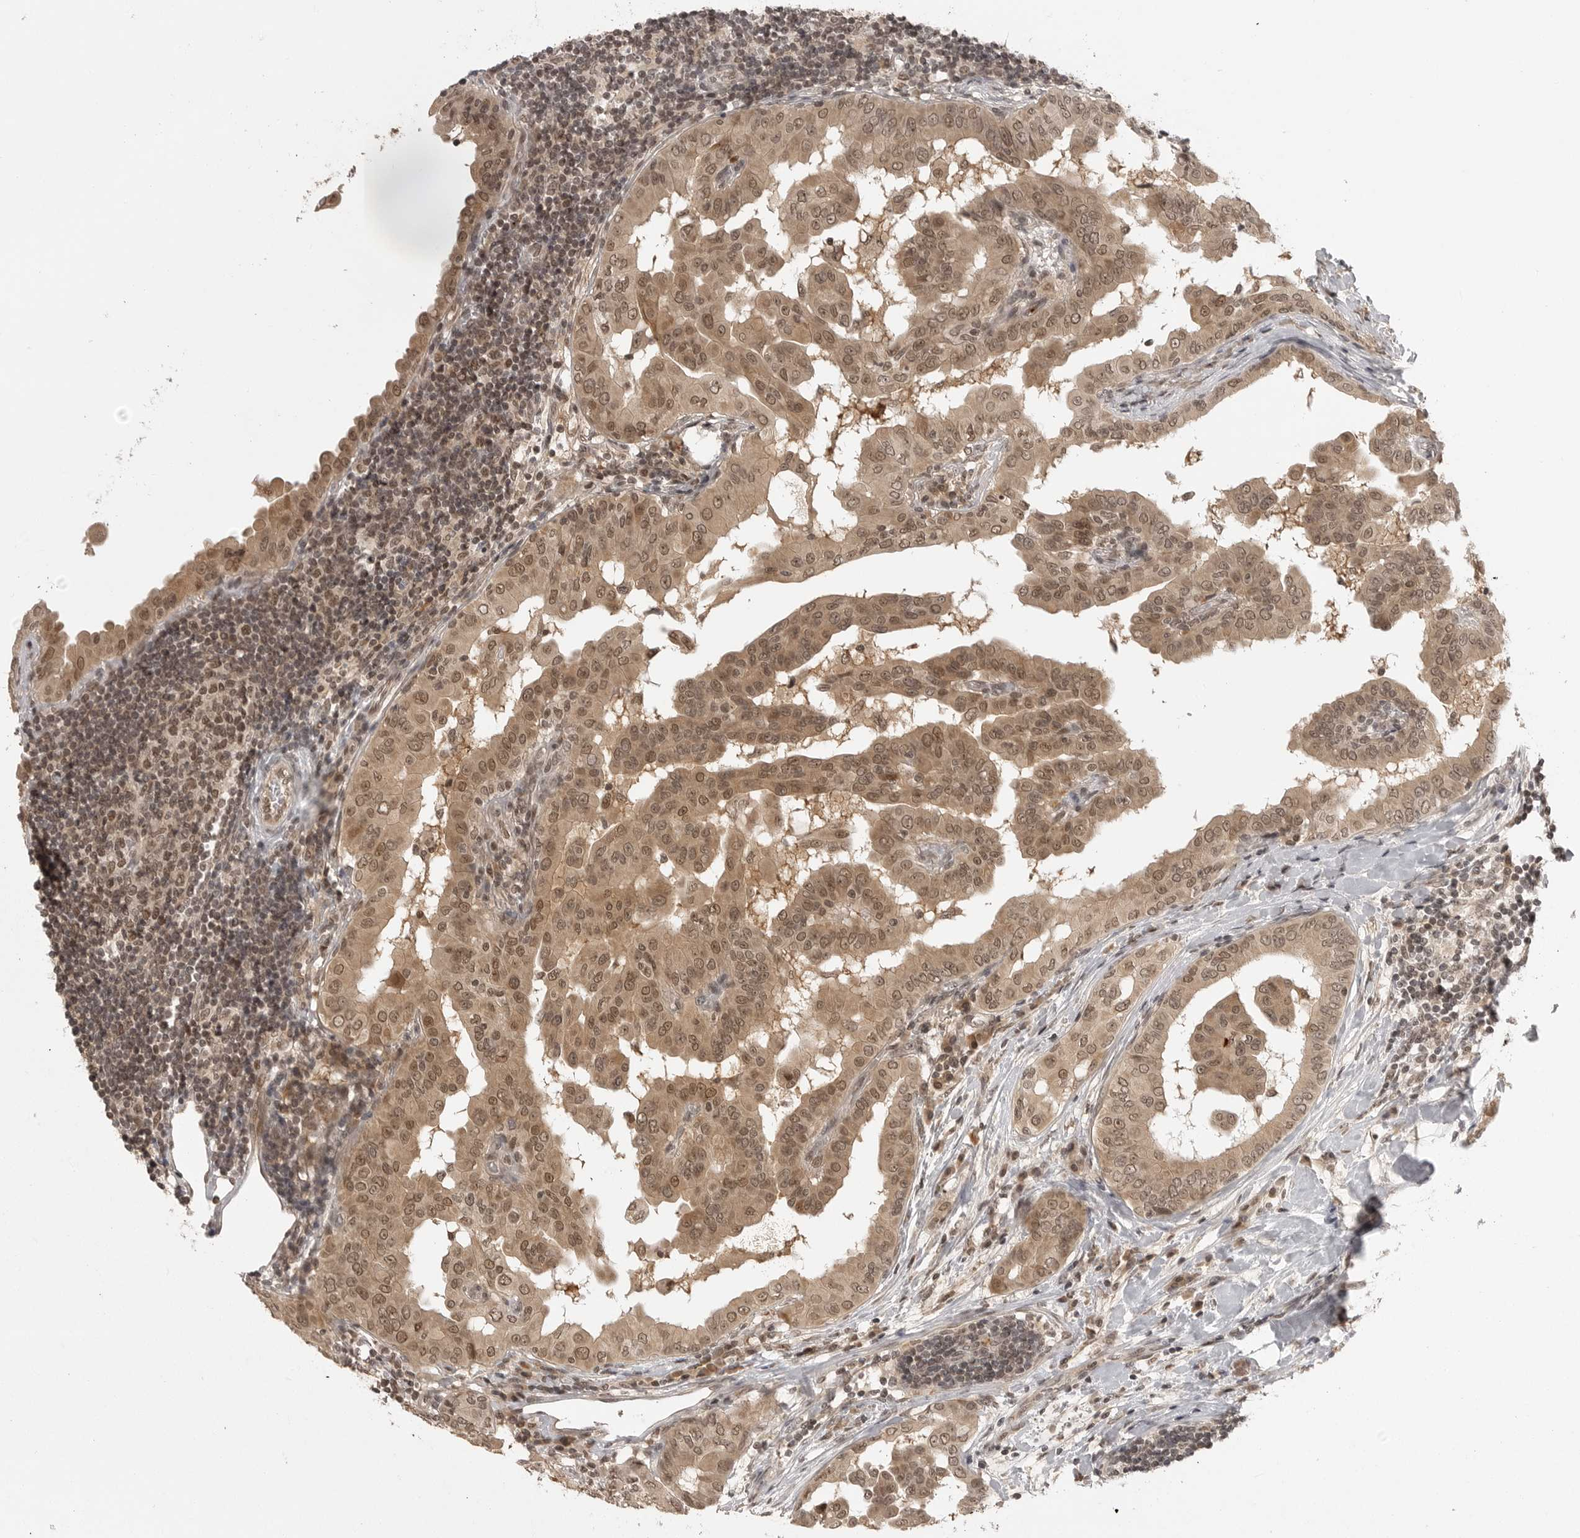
{"staining": {"intensity": "moderate", "quantity": ">75%", "location": "cytoplasmic/membranous,nuclear"}, "tissue": "thyroid cancer", "cell_type": "Tumor cells", "image_type": "cancer", "snomed": [{"axis": "morphology", "description": "Papillary adenocarcinoma, NOS"}, {"axis": "topography", "description": "Thyroid gland"}], "caption": "Thyroid papillary adenocarcinoma was stained to show a protein in brown. There is medium levels of moderate cytoplasmic/membranous and nuclear positivity in about >75% of tumor cells. Immunohistochemistry (ihc) stains the protein of interest in brown and the nuclei are stained blue.", "gene": "PEG3", "patient": {"sex": "male", "age": 33}}